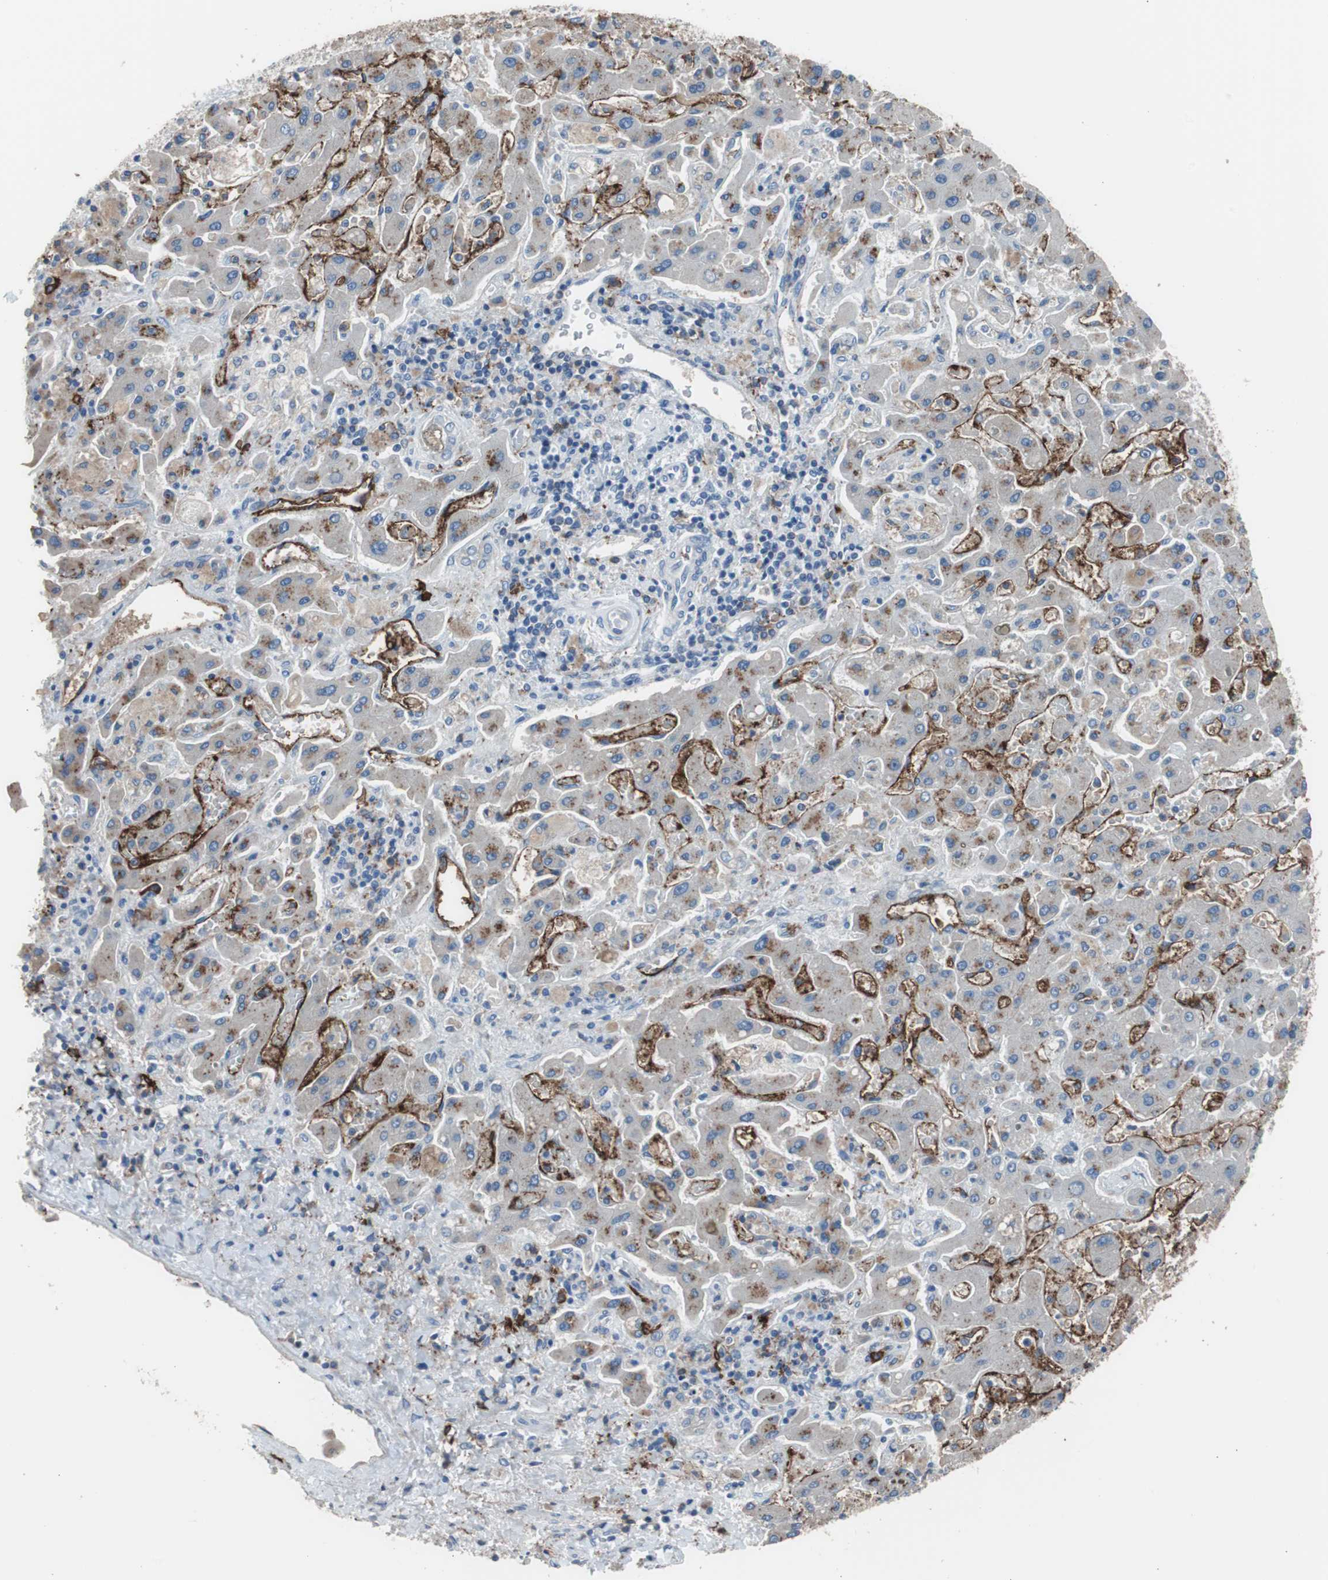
{"staining": {"intensity": "moderate", "quantity": "<25%", "location": "cytoplasmic/membranous"}, "tissue": "liver cancer", "cell_type": "Tumor cells", "image_type": "cancer", "snomed": [{"axis": "morphology", "description": "Cholangiocarcinoma"}, {"axis": "topography", "description": "Liver"}], "caption": "Liver cancer (cholangiocarcinoma) was stained to show a protein in brown. There is low levels of moderate cytoplasmic/membranous positivity in approximately <25% of tumor cells.", "gene": "FCGR2B", "patient": {"sex": "male", "age": 50}}